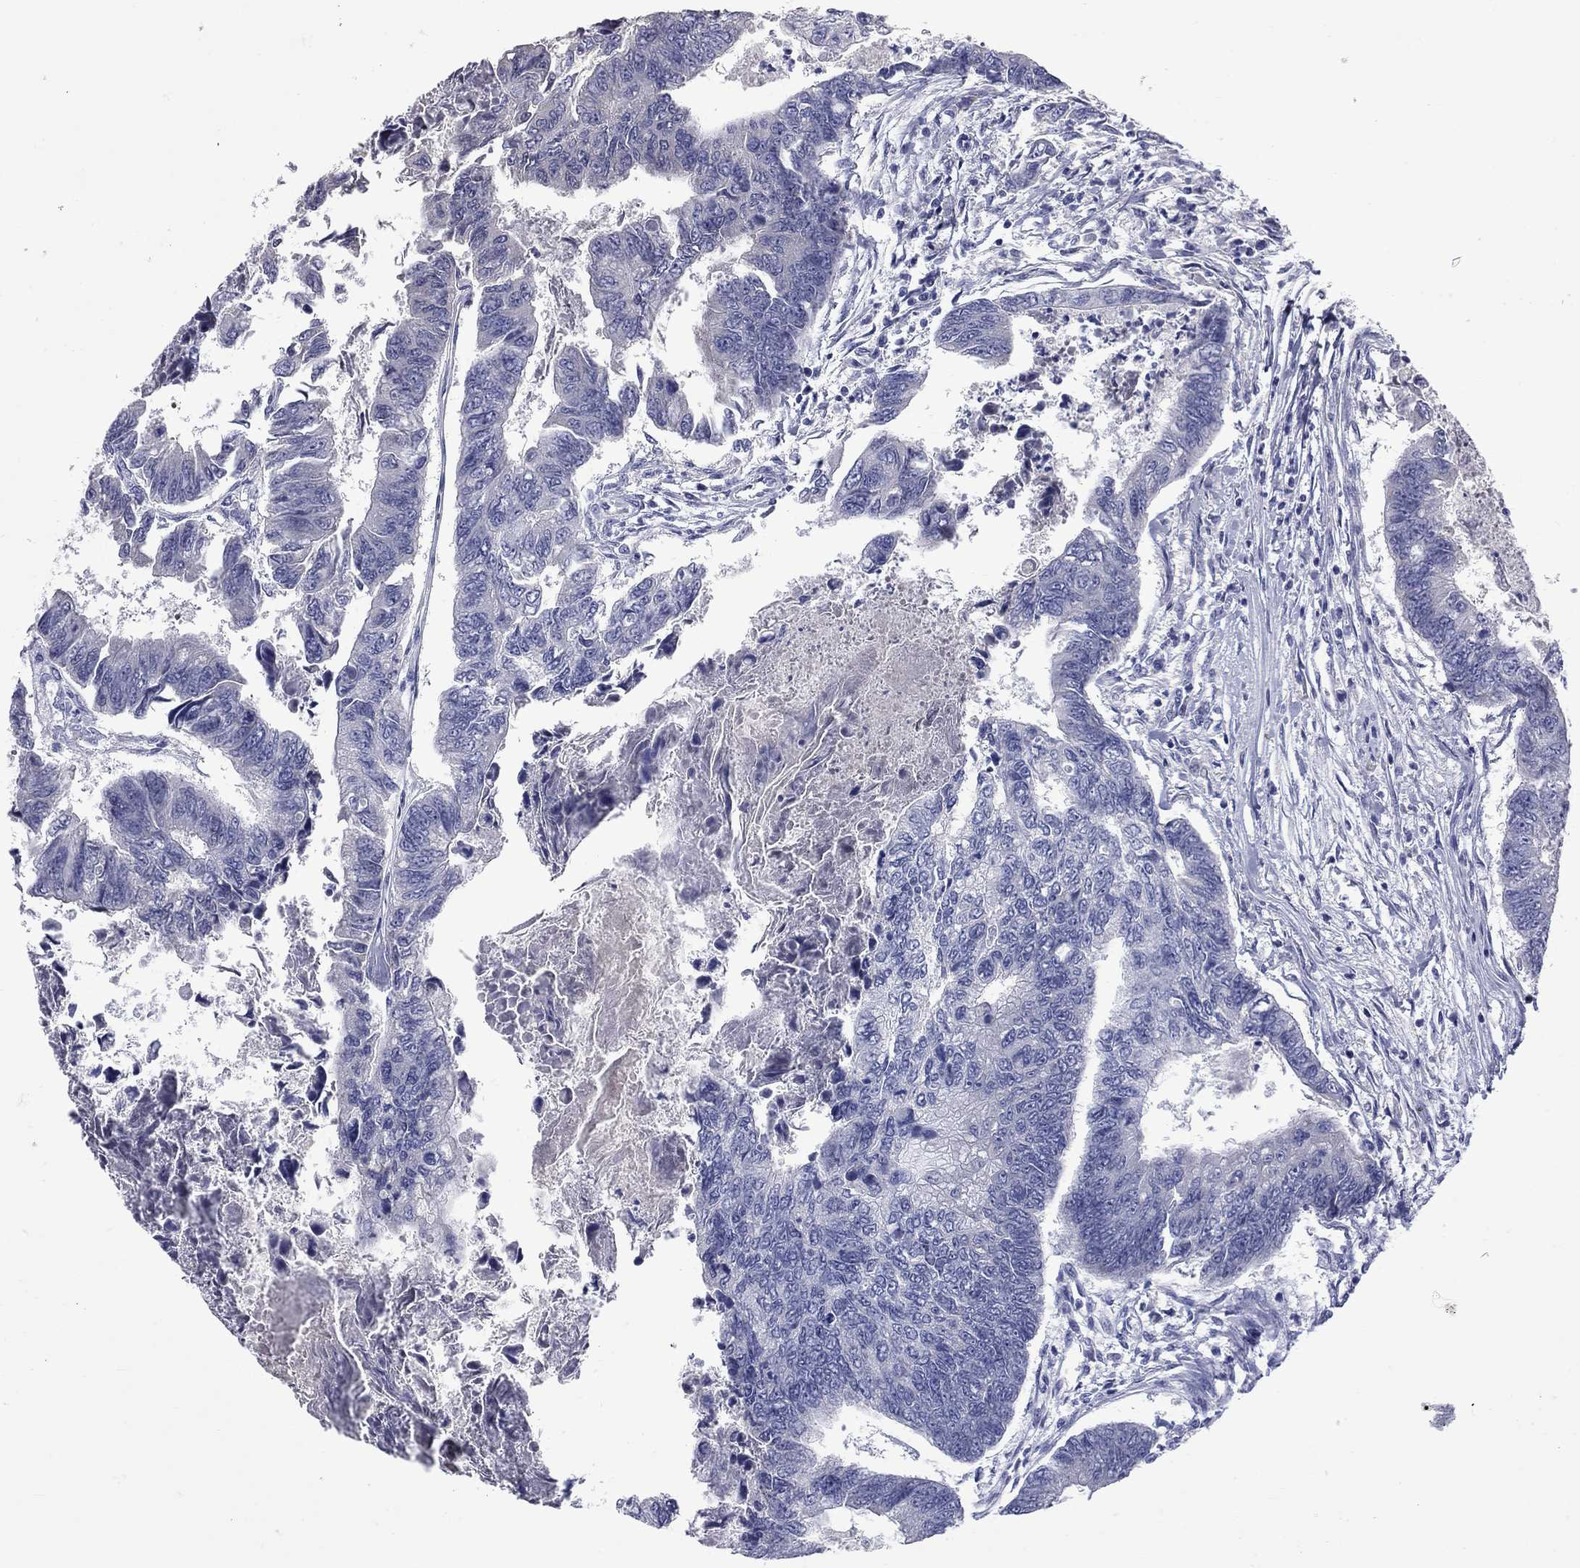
{"staining": {"intensity": "negative", "quantity": "none", "location": "none"}, "tissue": "colorectal cancer", "cell_type": "Tumor cells", "image_type": "cancer", "snomed": [{"axis": "morphology", "description": "Adenocarcinoma, NOS"}, {"axis": "topography", "description": "Colon"}], "caption": "Colorectal cancer was stained to show a protein in brown. There is no significant positivity in tumor cells.", "gene": "UNC119B", "patient": {"sex": "female", "age": 65}}